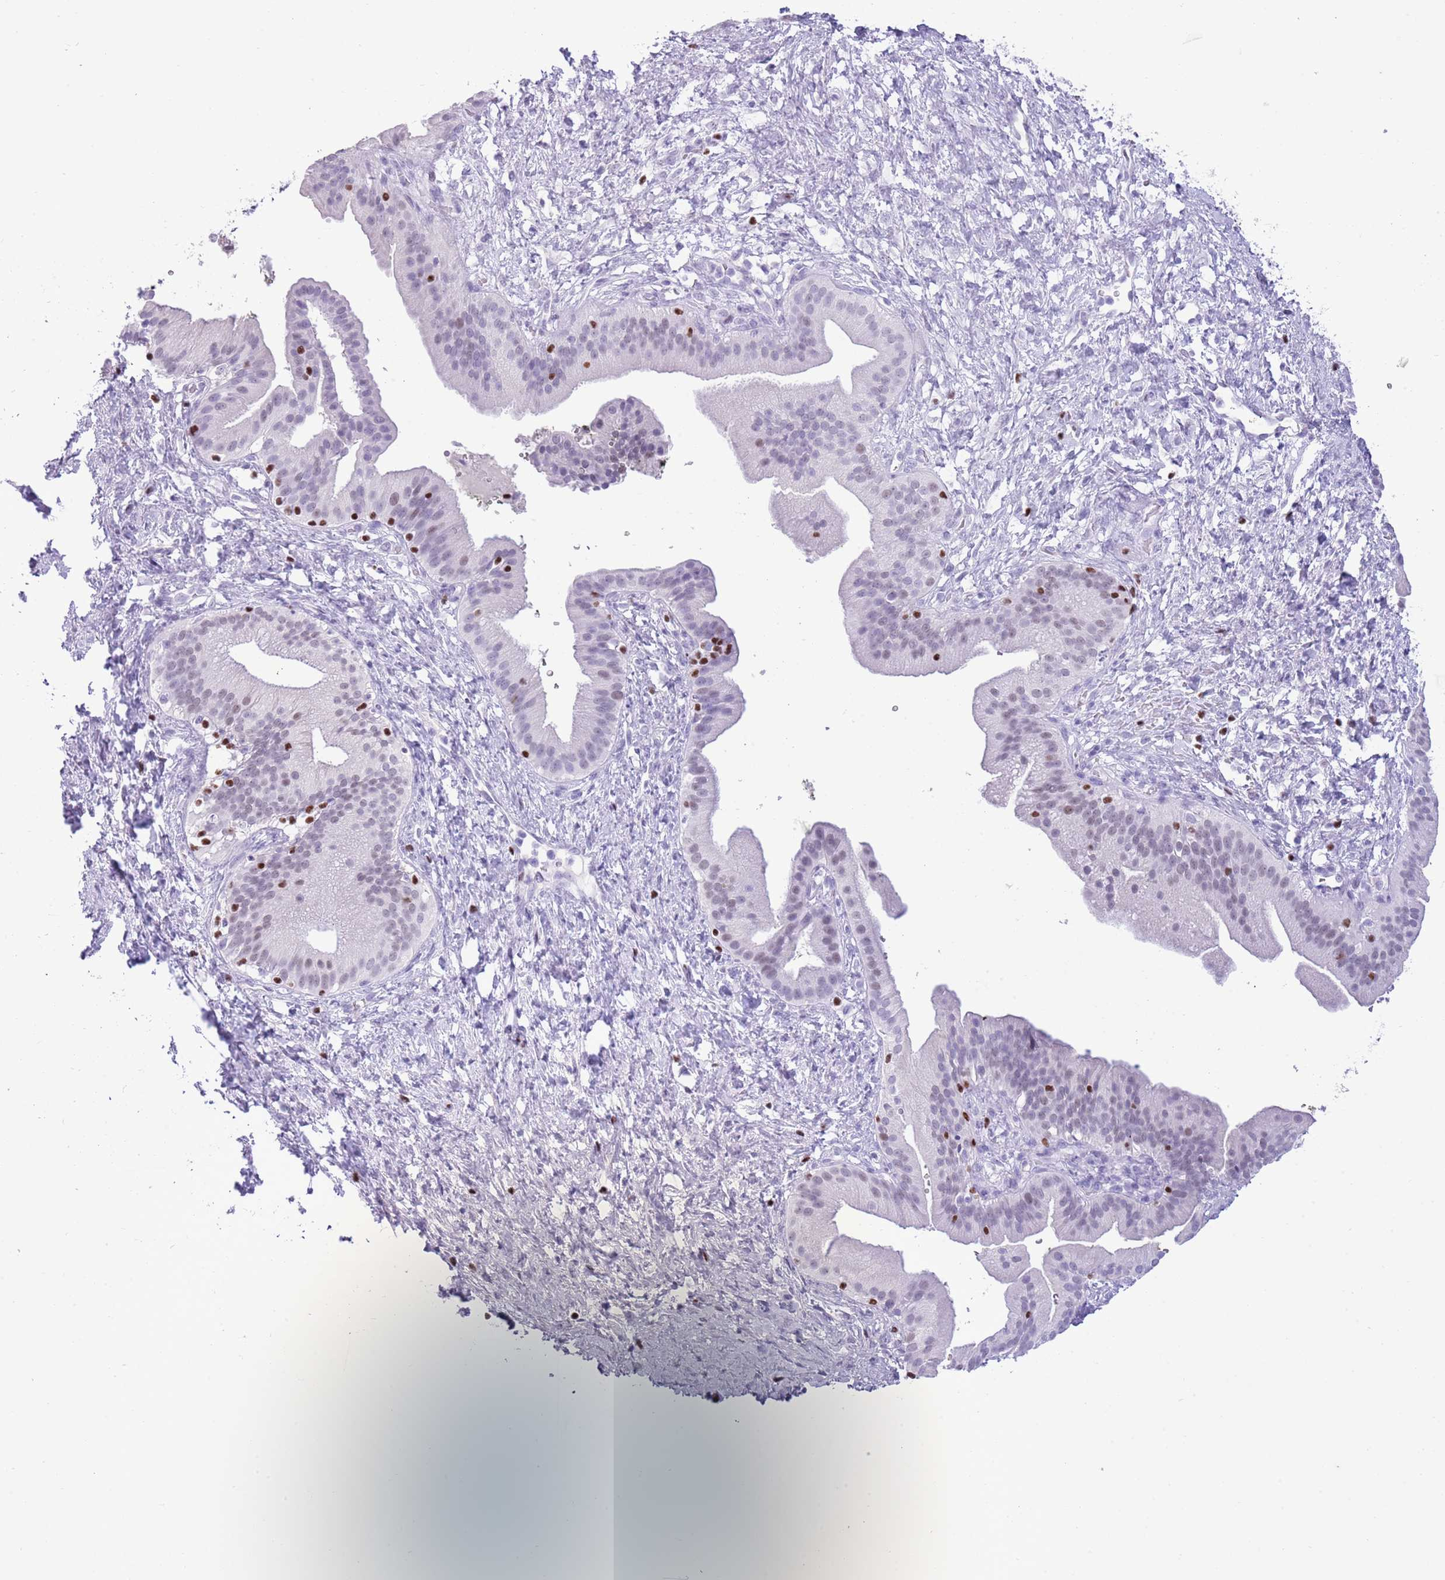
{"staining": {"intensity": "negative", "quantity": "none", "location": "none"}, "tissue": "pancreatic cancer", "cell_type": "Tumor cells", "image_type": "cancer", "snomed": [{"axis": "morphology", "description": "Adenocarcinoma, NOS"}, {"axis": "topography", "description": "Pancreas"}], "caption": "A micrograph of human adenocarcinoma (pancreatic) is negative for staining in tumor cells.", "gene": "BCL11B", "patient": {"sex": "male", "age": 68}}